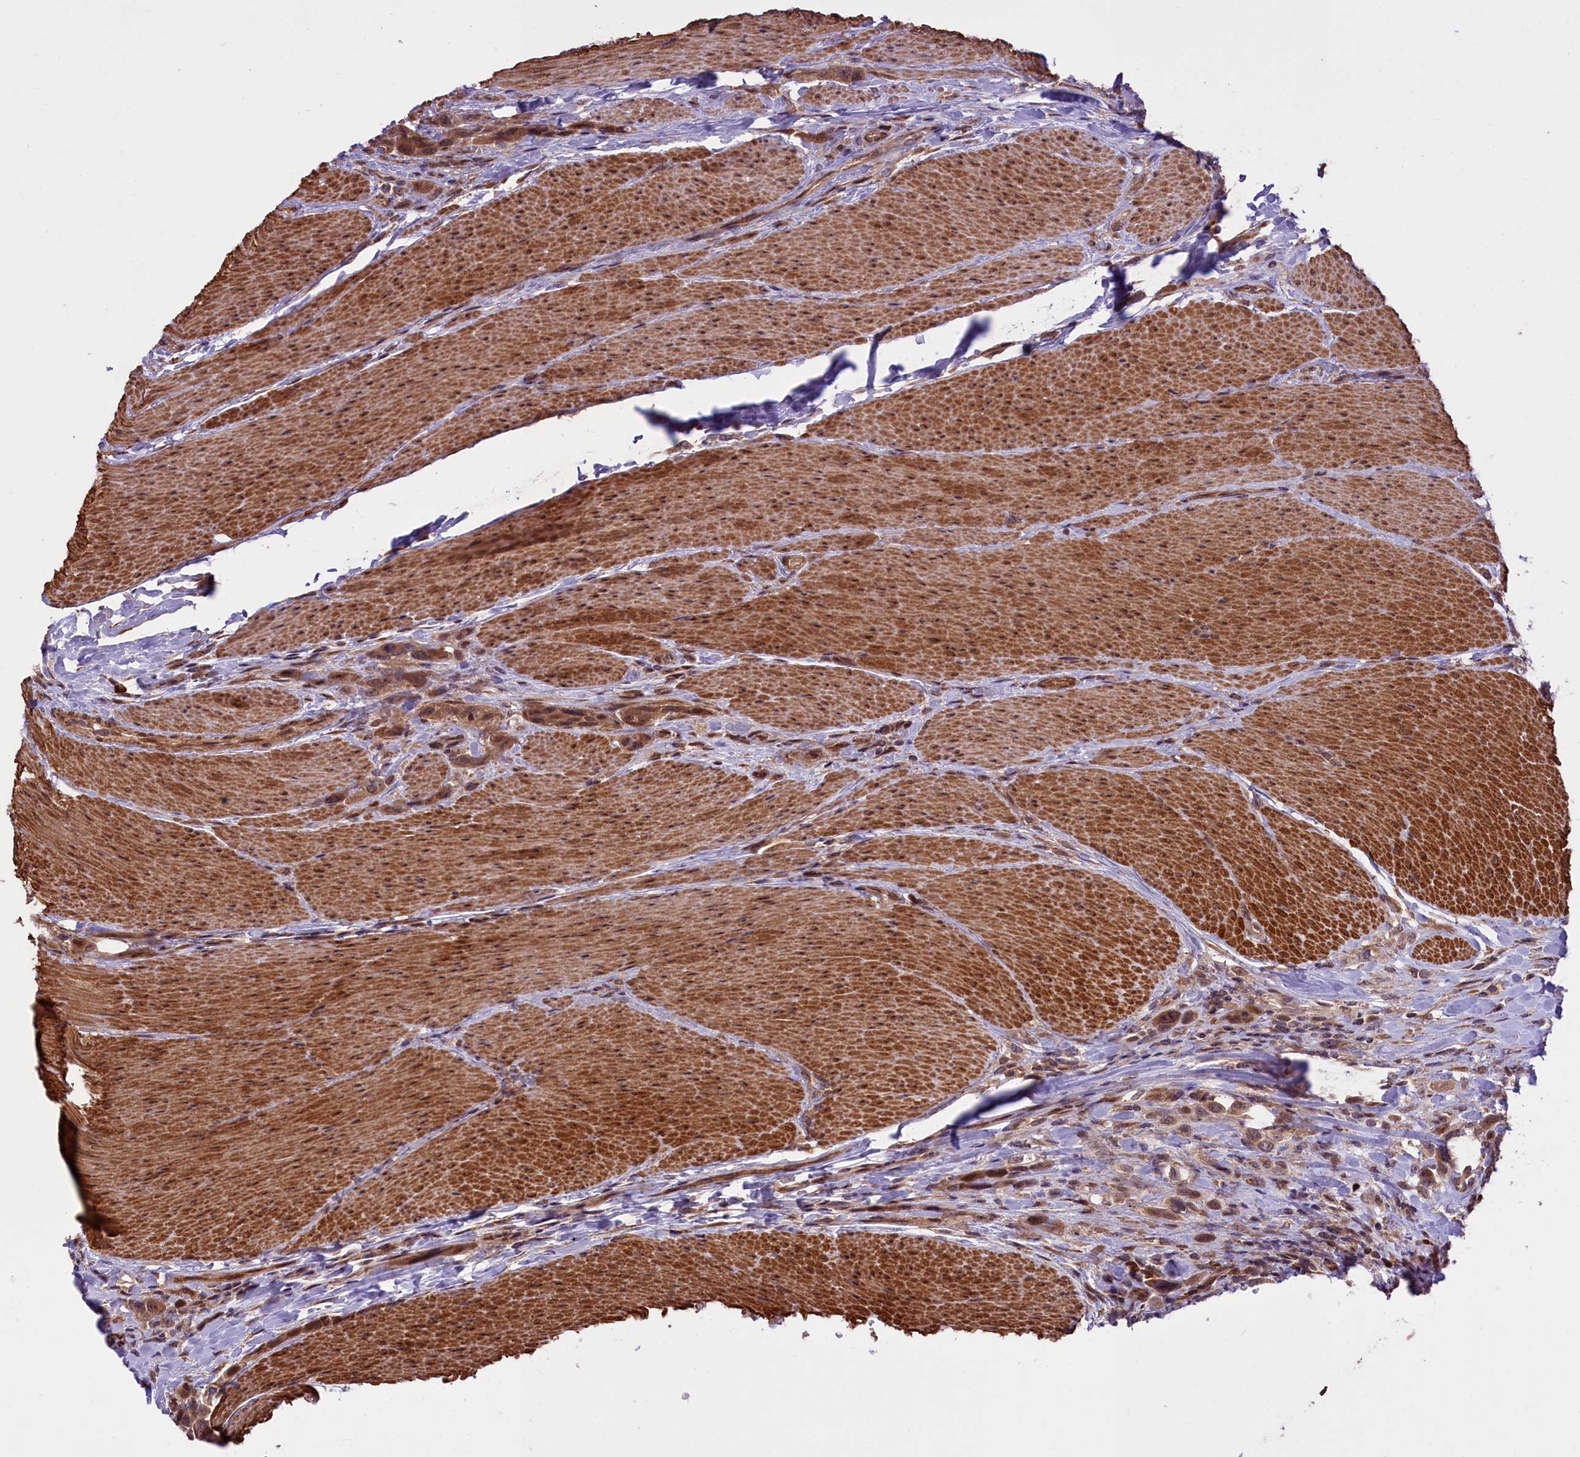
{"staining": {"intensity": "moderate", "quantity": ">75%", "location": "cytoplasmic/membranous,nuclear"}, "tissue": "urothelial cancer", "cell_type": "Tumor cells", "image_type": "cancer", "snomed": [{"axis": "morphology", "description": "Urothelial carcinoma, High grade"}, {"axis": "topography", "description": "Urinary bladder"}], "caption": "Human urothelial cancer stained with a brown dye displays moderate cytoplasmic/membranous and nuclear positive positivity in approximately >75% of tumor cells.", "gene": "HDAC5", "patient": {"sex": "male", "age": 50}}